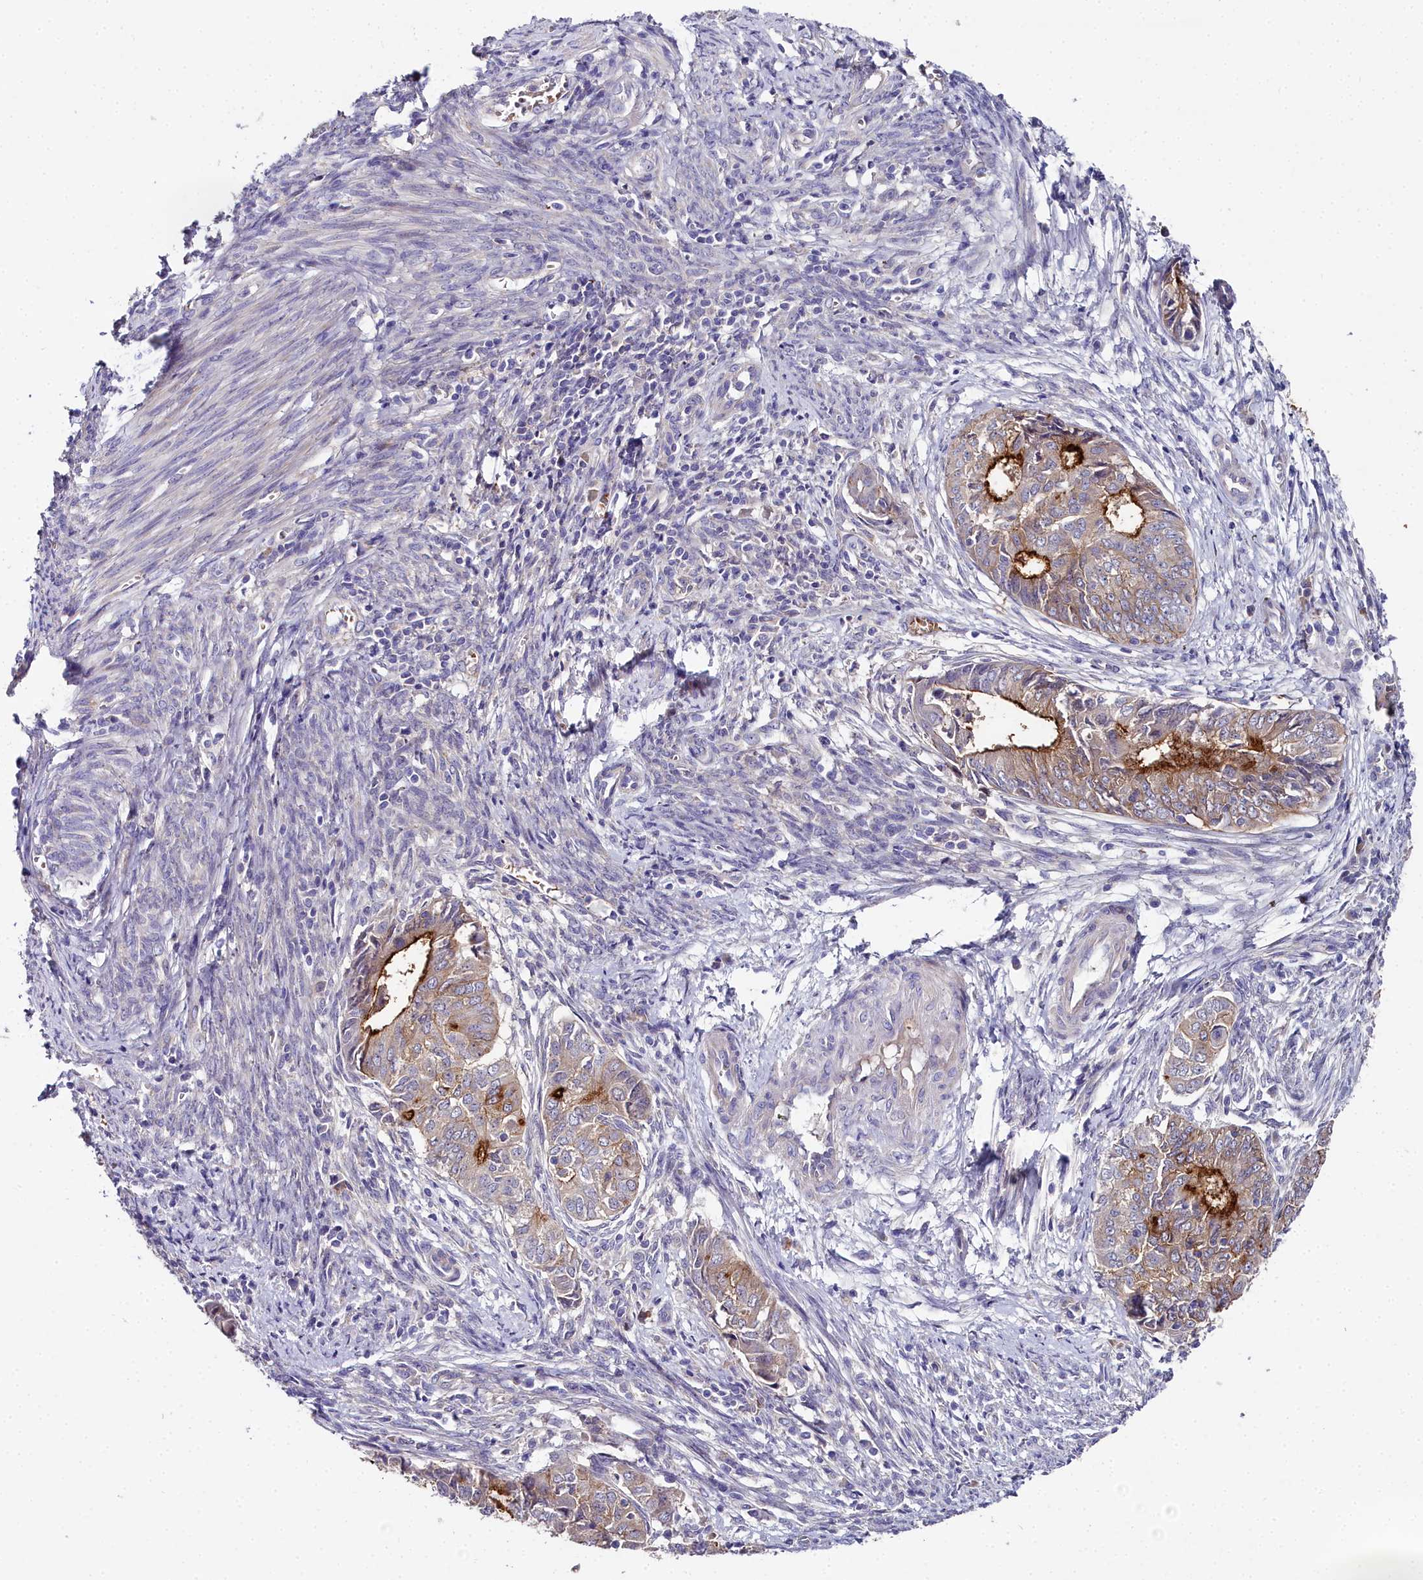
{"staining": {"intensity": "strong", "quantity": "25%-75%", "location": "cytoplasmic/membranous"}, "tissue": "endometrial cancer", "cell_type": "Tumor cells", "image_type": "cancer", "snomed": [{"axis": "morphology", "description": "Adenocarcinoma, NOS"}, {"axis": "topography", "description": "Endometrium"}], "caption": "The immunohistochemical stain shows strong cytoplasmic/membranous positivity in tumor cells of endometrial adenocarcinoma tissue.", "gene": "NT5M", "patient": {"sex": "female", "age": 62}}